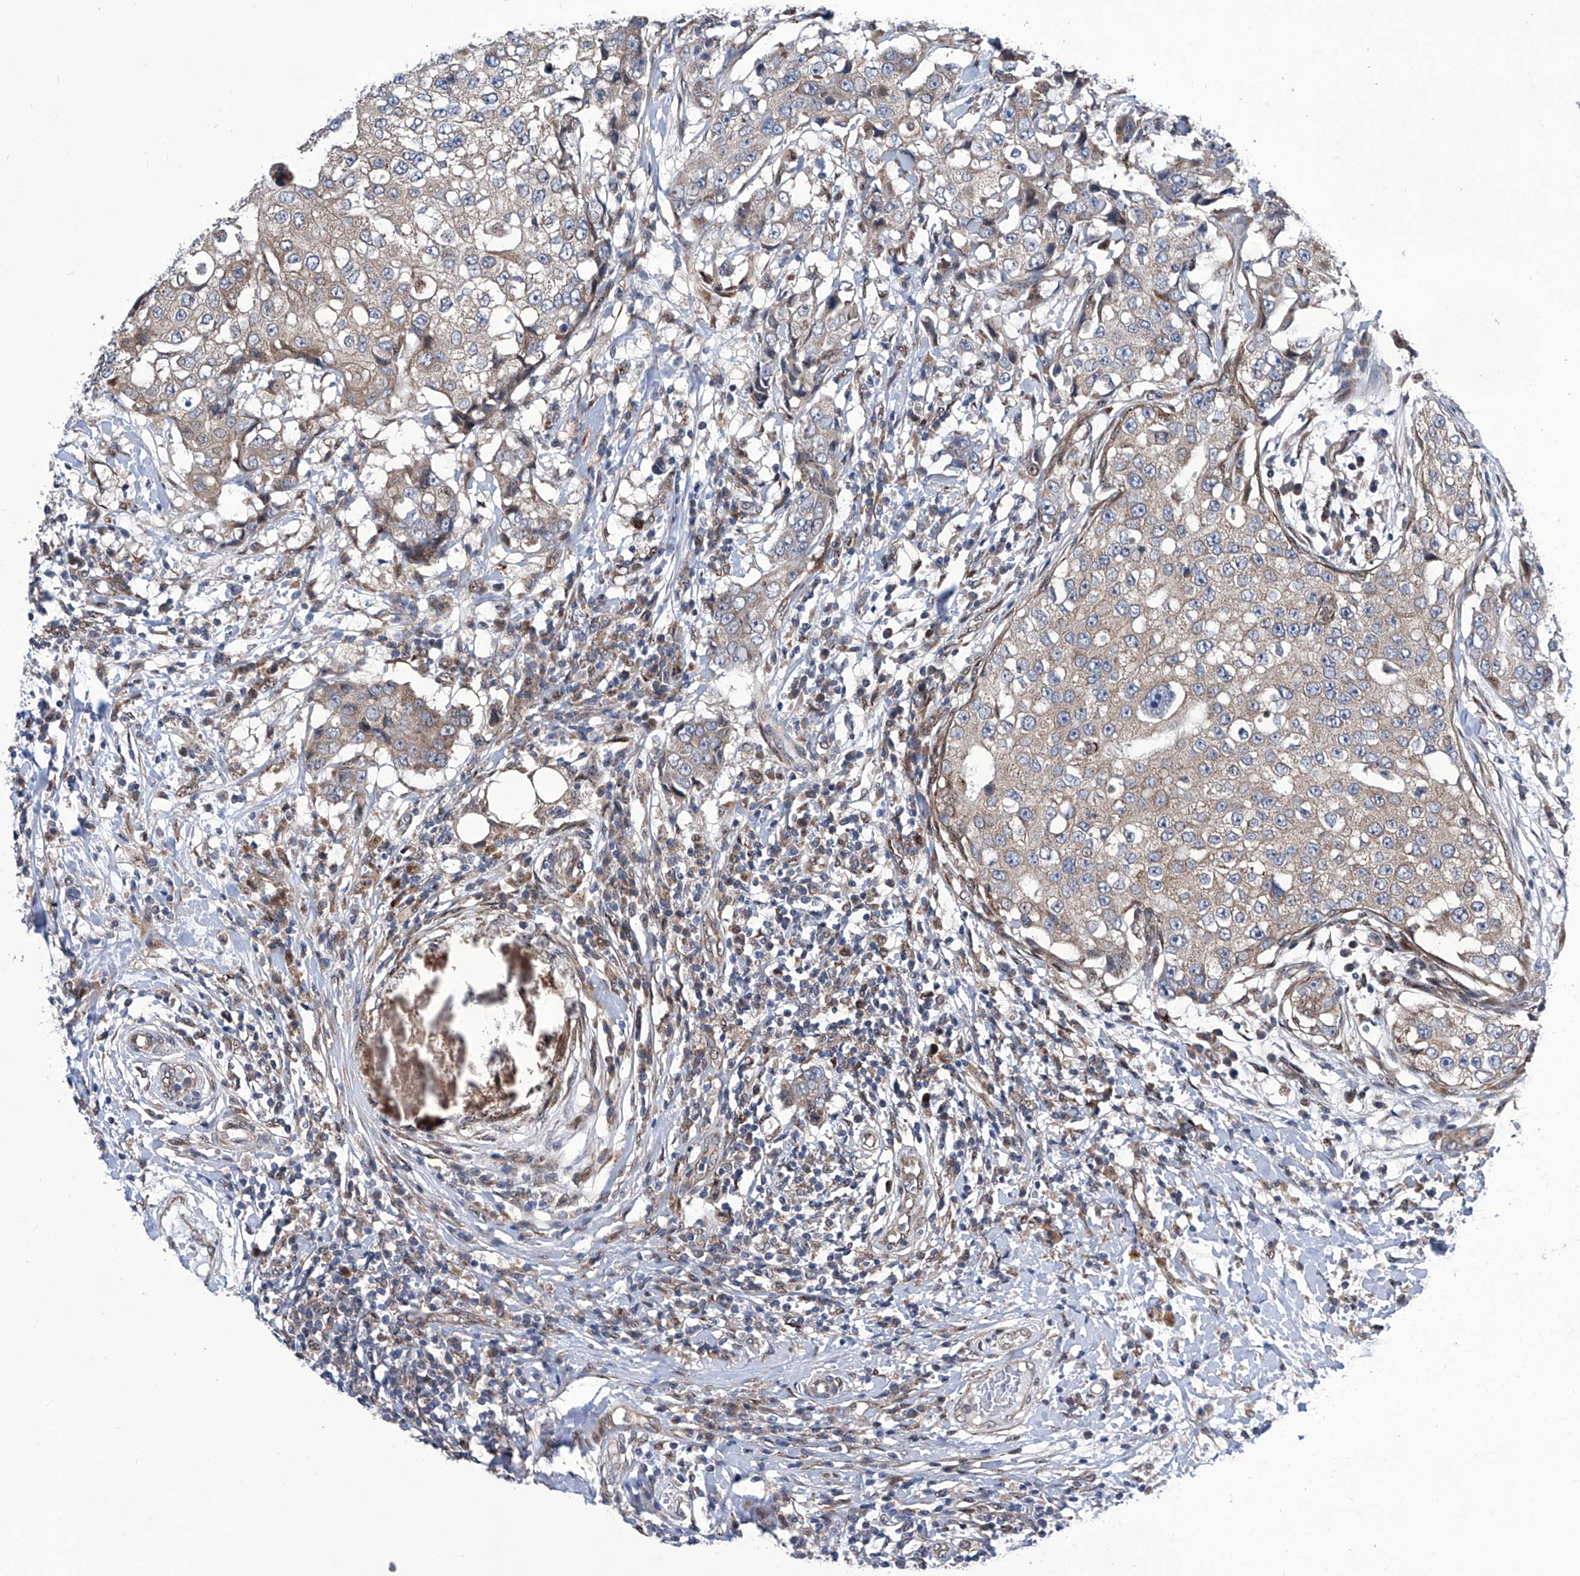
{"staining": {"intensity": "weak", "quantity": "25%-75%", "location": "cytoplasmic/membranous"}, "tissue": "breast cancer", "cell_type": "Tumor cells", "image_type": "cancer", "snomed": [{"axis": "morphology", "description": "Duct carcinoma"}, {"axis": "topography", "description": "Breast"}], "caption": "There is low levels of weak cytoplasmic/membranous staining in tumor cells of breast cancer, as demonstrated by immunohistochemical staining (brown color).", "gene": "KTI12", "patient": {"sex": "female", "age": 27}}